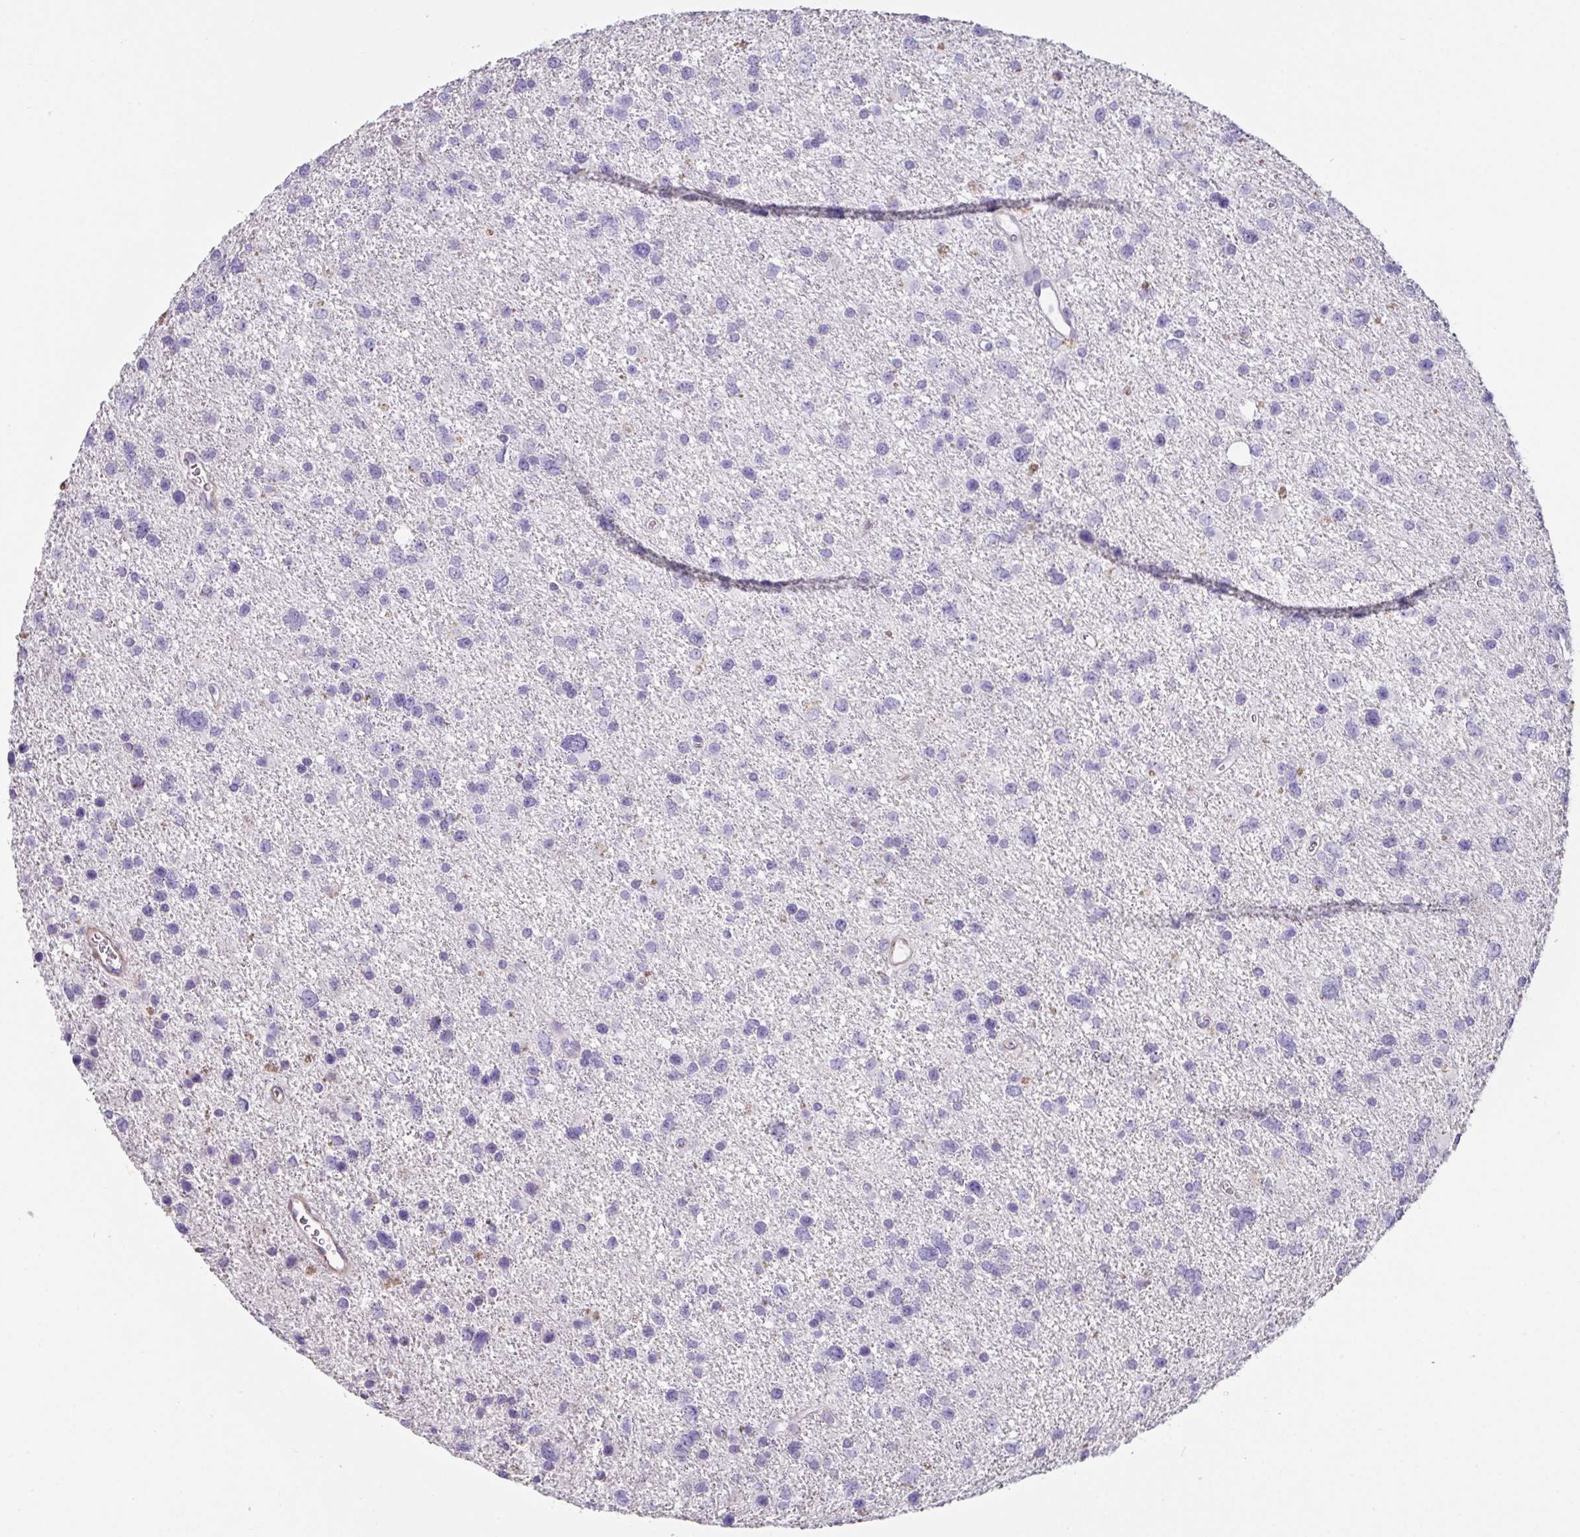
{"staining": {"intensity": "negative", "quantity": "none", "location": "none"}, "tissue": "glioma", "cell_type": "Tumor cells", "image_type": "cancer", "snomed": [{"axis": "morphology", "description": "Glioma, malignant, Low grade"}, {"axis": "topography", "description": "Brain"}], "caption": "Immunohistochemical staining of human glioma demonstrates no significant positivity in tumor cells.", "gene": "OR5P3", "patient": {"sex": "female", "age": 55}}